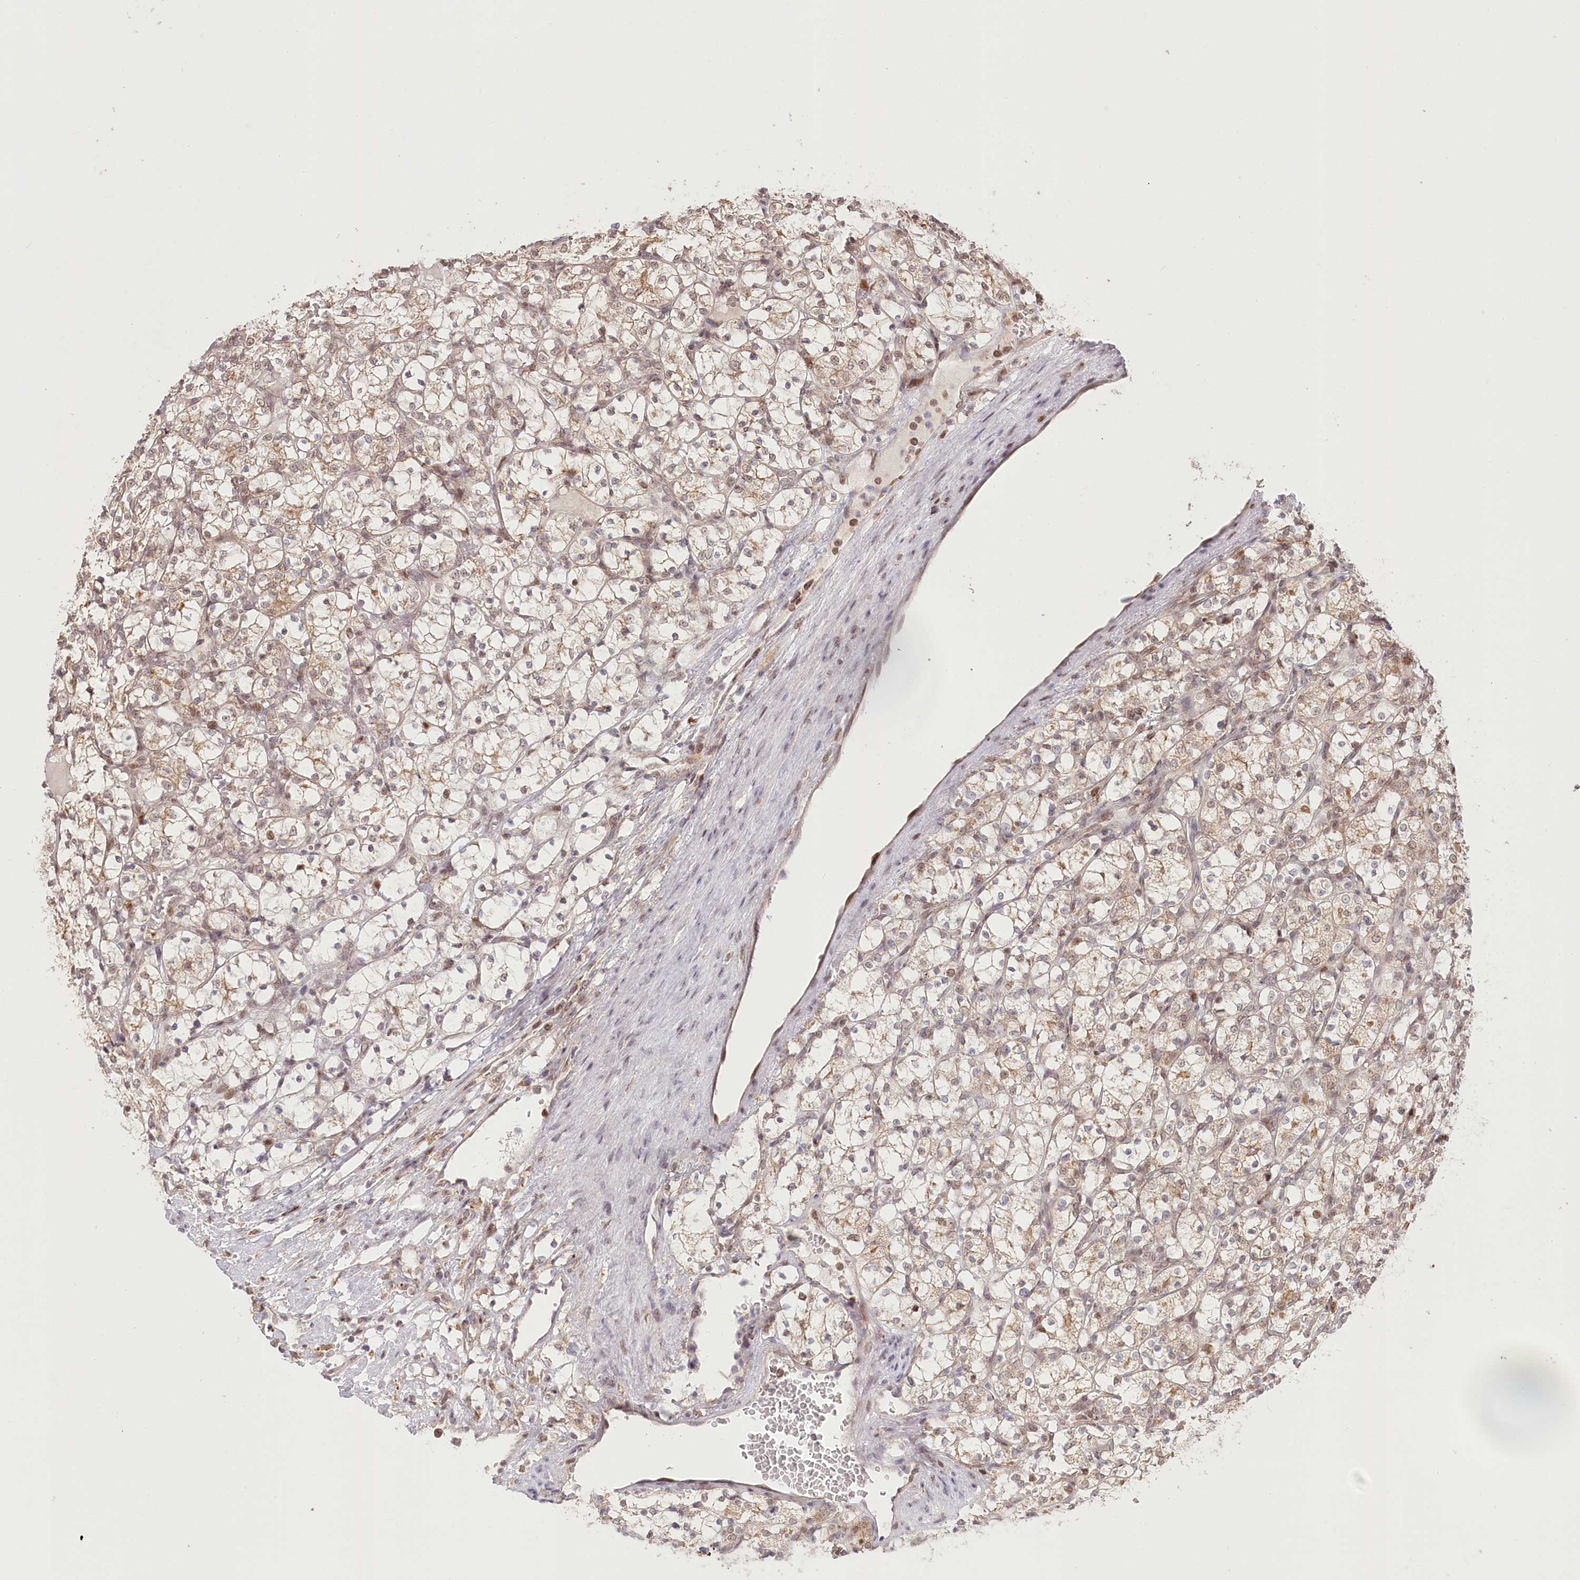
{"staining": {"intensity": "weak", "quantity": "25%-75%", "location": "cytoplasmic/membranous,nuclear"}, "tissue": "renal cancer", "cell_type": "Tumor cells", "image_type": "cancer", "snomed": [{"axis": "morphology", "description": "Adenocarcinoma, NOS"}, {"axis": "topography", "description": "Kidney"}], "caption": "Immunohistochemical staining of renal cancer reveals low levels of weak cytoplasmic/membranous and nuclear expression in approximately 25%-75% of tumor cells. (DAB (3,3'-diaminobenzidine) IHC, brown staining for protein, blue staining for nuclei).", "gene": "PYURF", "patient": {"sex": "female", "age": 69}}